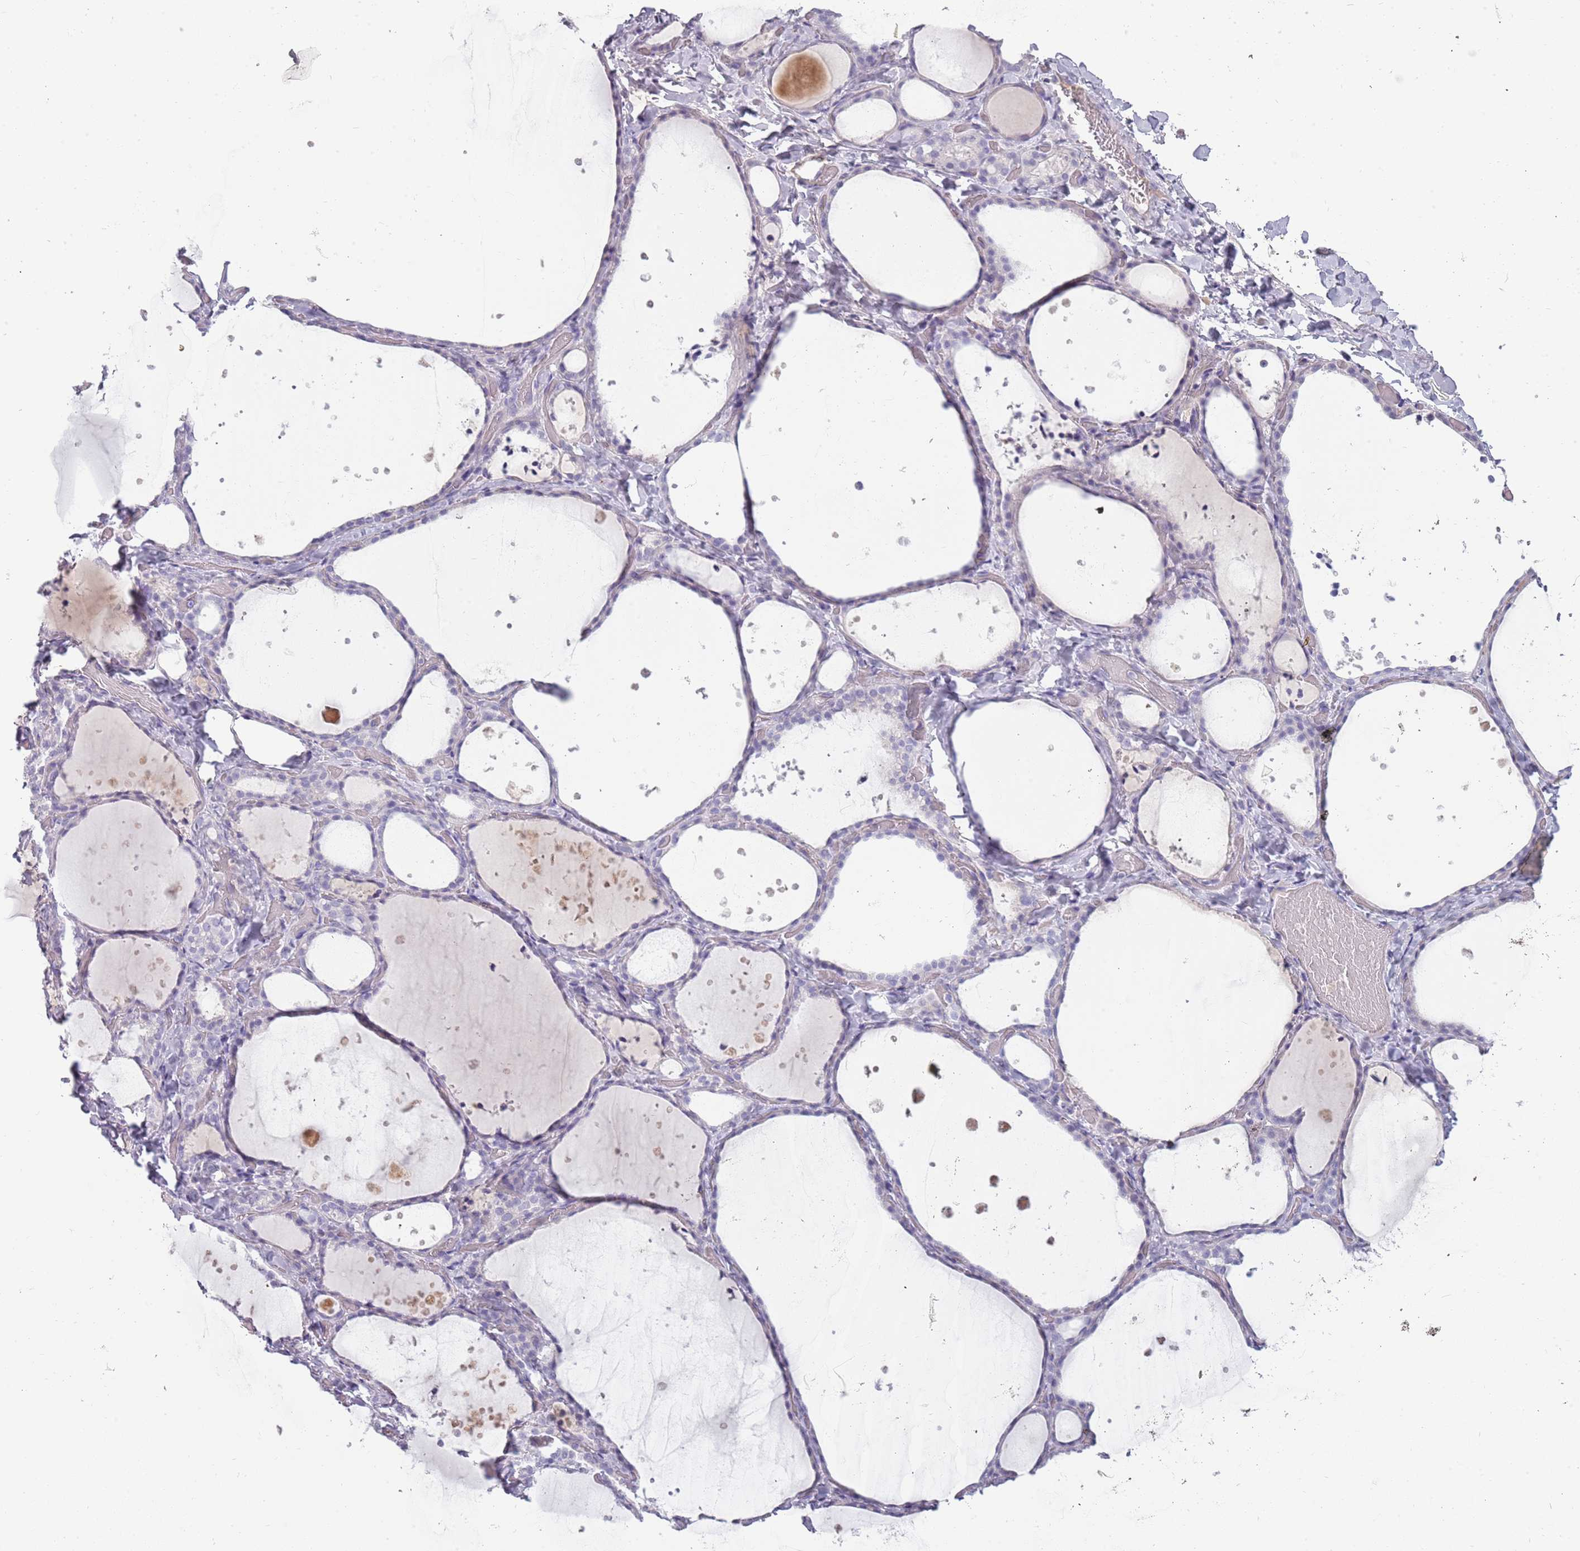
{"staining": {"intensity": "negative", "quantity": "none", "location": "none"}, "tissue": "thyroid gland", "cell_type": "Glandular cells", "image_type": "normal", "snomed": [{"axis": "morphology", "description": "Normal tissue, NOS"}, {"axis": "topography", "description": "Thyroid gland"}], "caption": "Glandular cells show no significant positivity in benign thyroid gland.", "gene": "TNFRSF6B", "patient": {"sex": "female", "age": 44}}